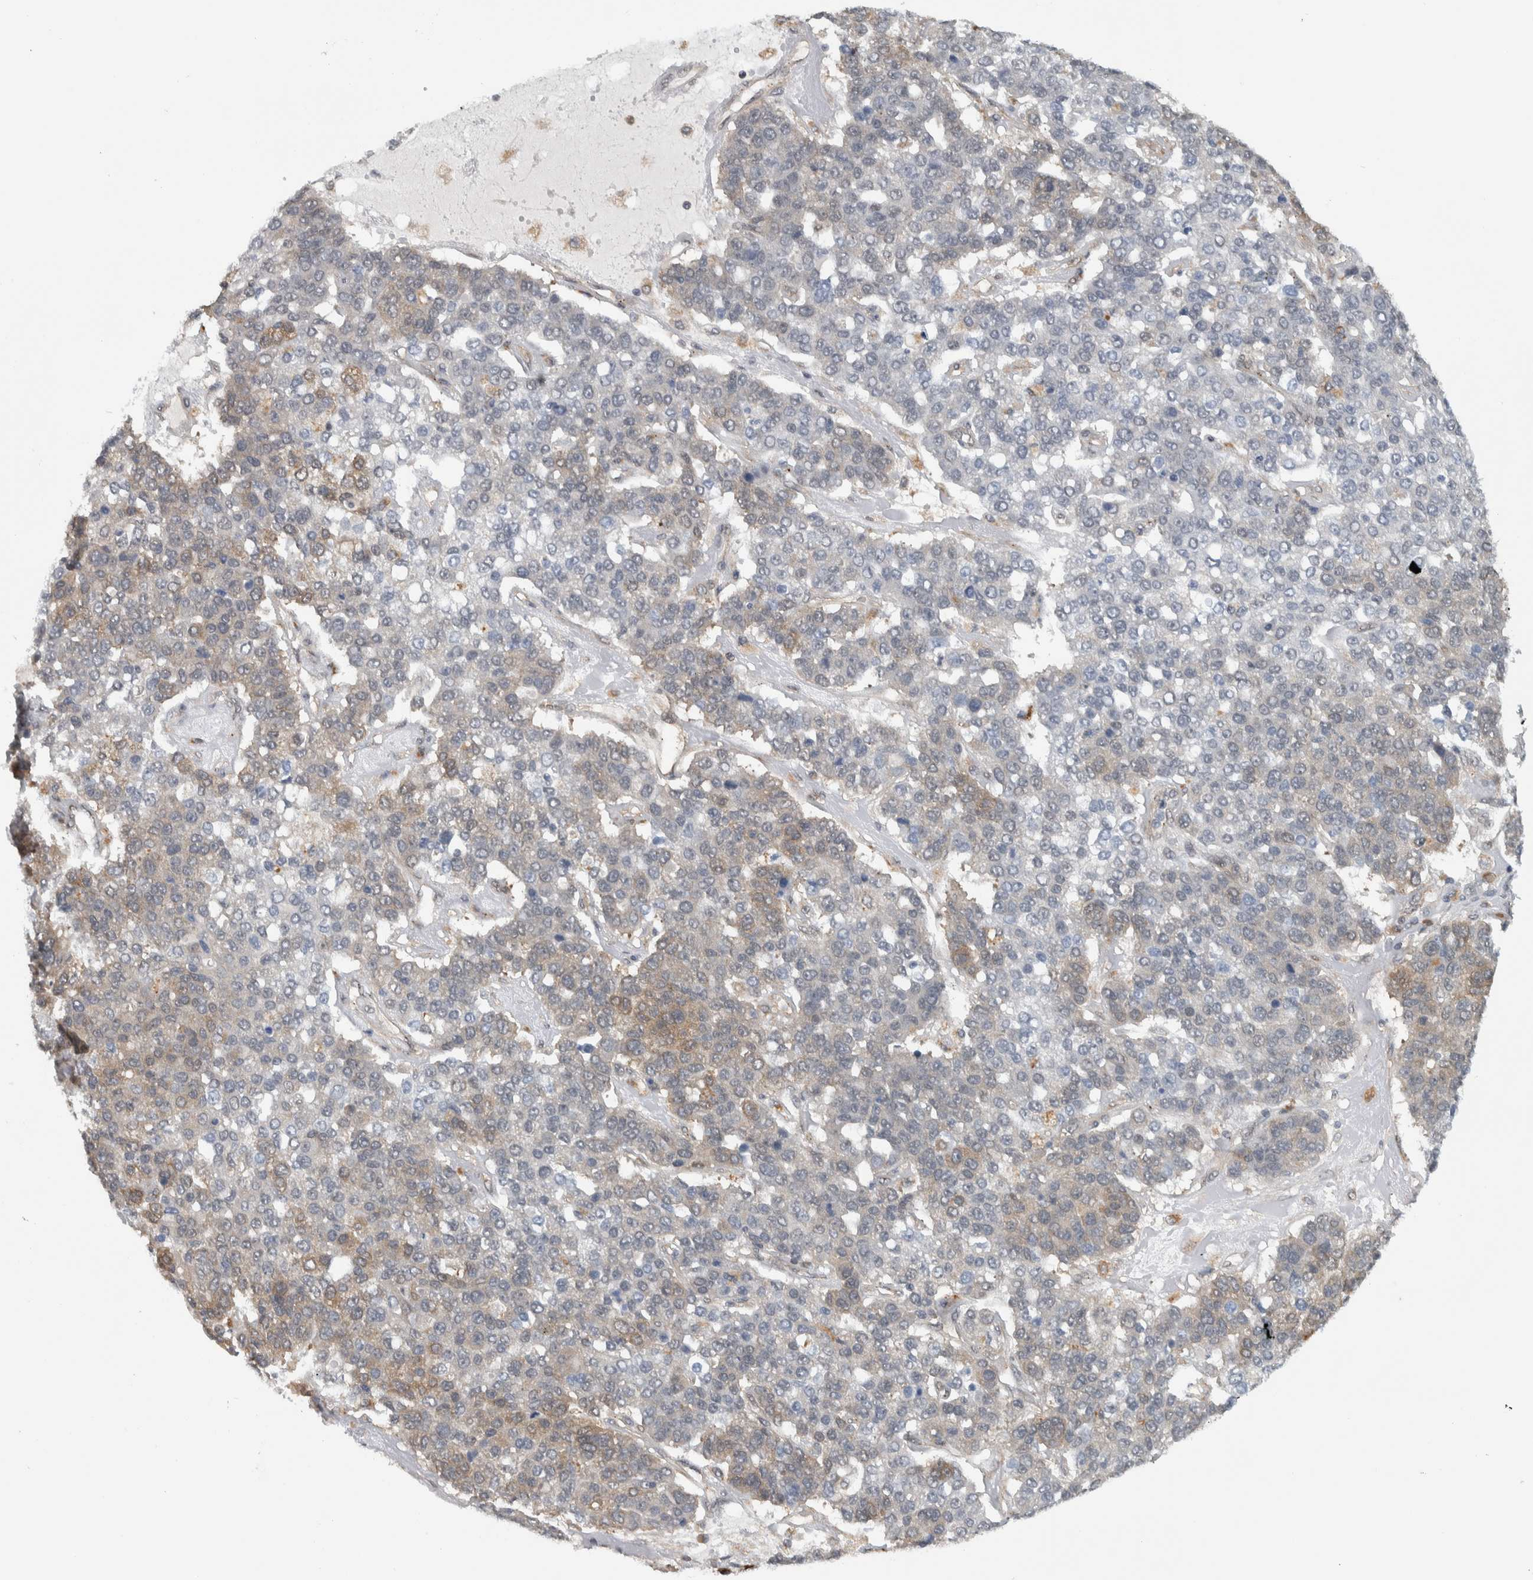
{"staining": {"intensity": "weak", "quantity": "<25%", "location": "cytoplasmic/membranous"}, "tissue": "pancreatic cancer", "cell_type": "Tumor cells", "image_type": "cancer", "snomed": [{"axis": "morphology", "description": "Adenocarcinoma, NOS"}, {"axis": "topography", "description": "Pancreas"}], "caption": "Tumor cells are negative for brown protein staining in pancreatic adenocarcinoma.", "gene": "CCDC43", "patient": {"sex": "female", "age": 61}}